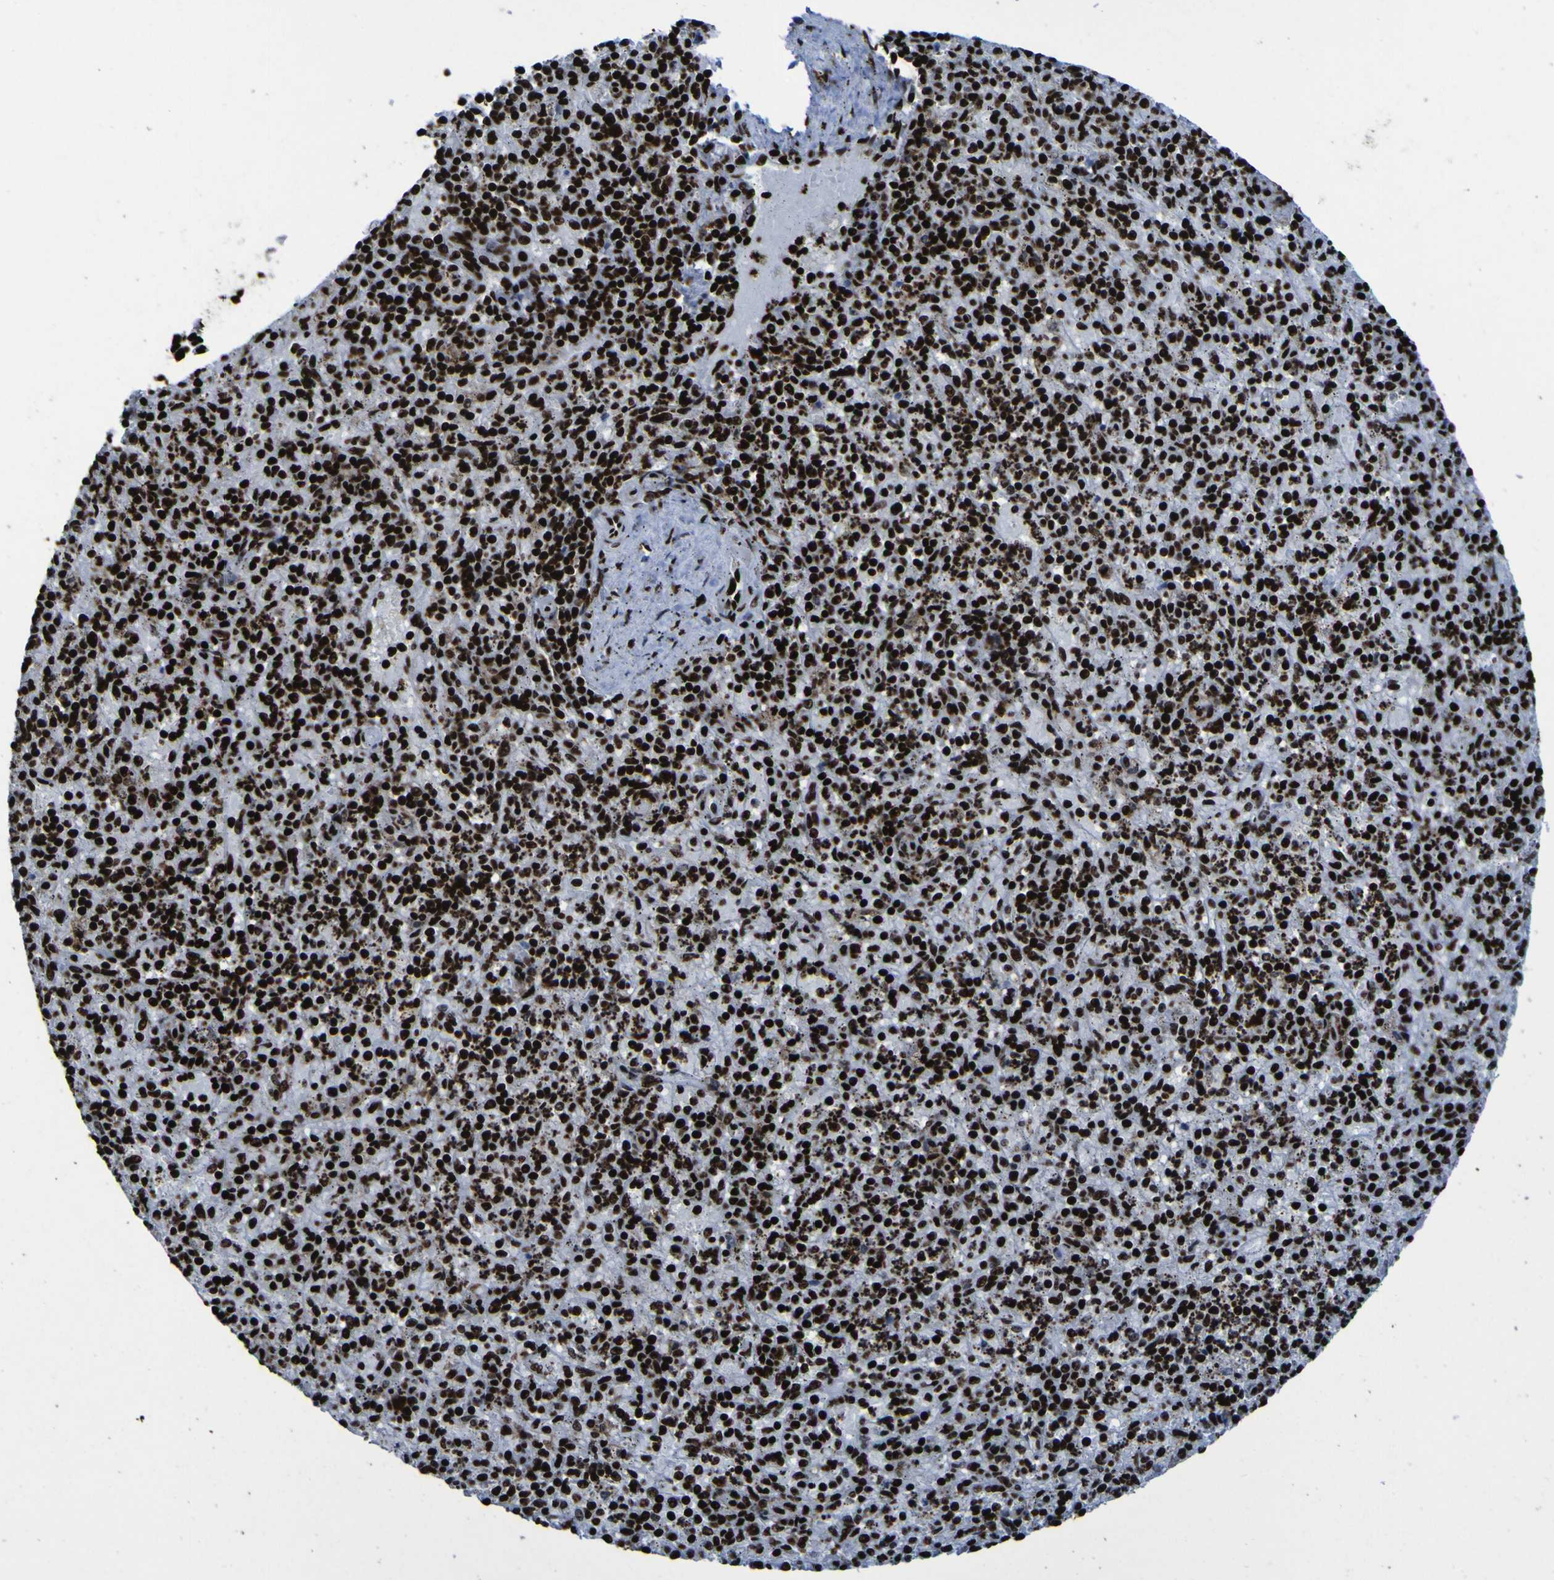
{"staining": {"intensity": "strong", "quantity": ">75%", "location": "nuclear"}, "tissue": "spleen", "cell_type": "Cells in red pulp", "image_type": "normal", "snomed": [{"axis": "morphology", "description": "Normal tissue, NOS"}, {"axis": "topography", "description": "Spleen"}], "caption": "About >75% of cells in red pulp in benign human spleen demonstrate strong nuclear protein expression as visualized by brown immunohistochemical staining.", "gene": "NPM1", "patient": {"sex": "male", "age": 72}}